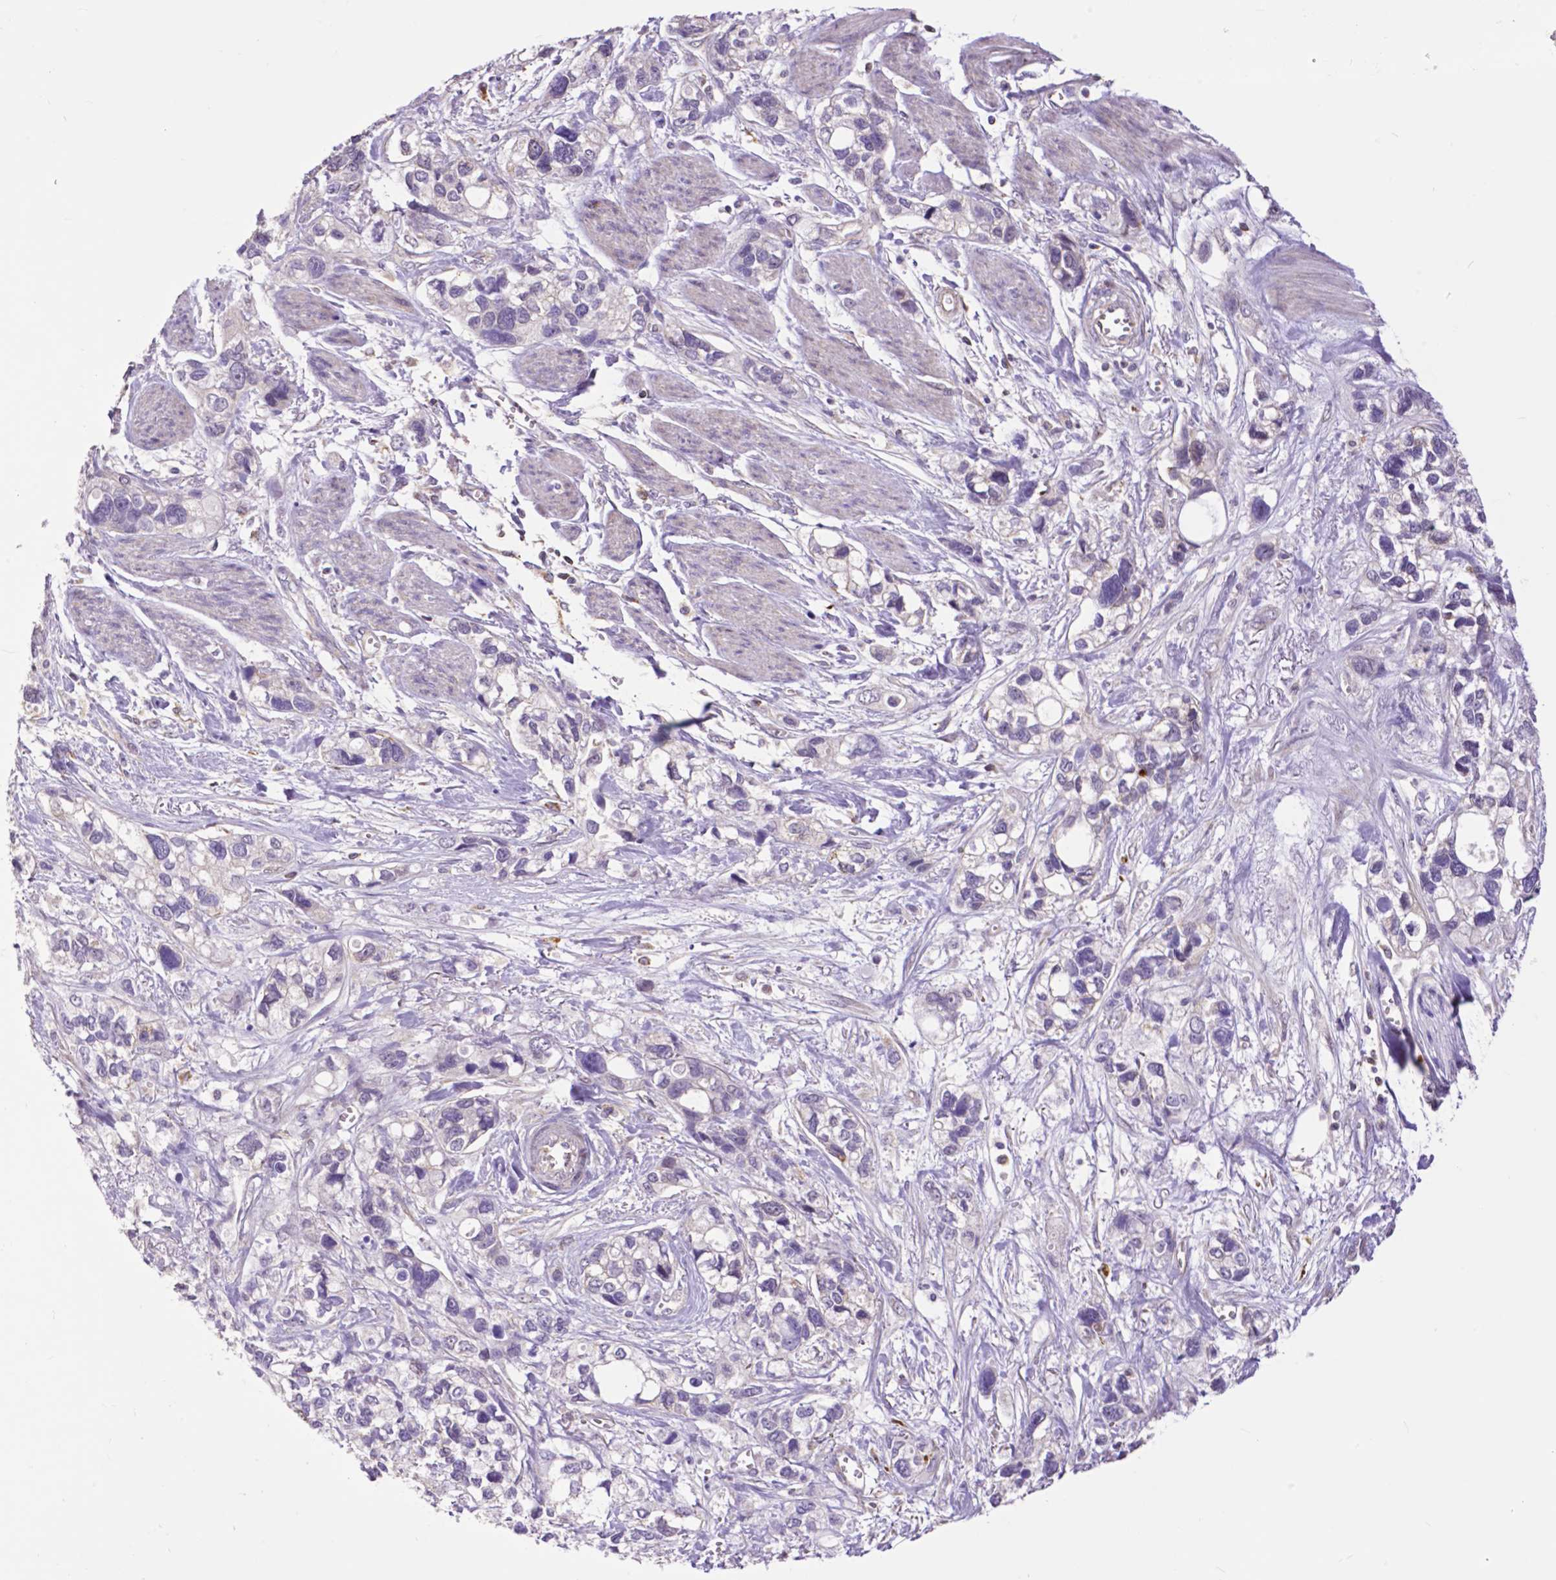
{"staining": {"intensity": "negative", "quantity": "none", "location": "none"}, "tissue": "stomach cancer", "cell_type": "Tumor cells", "image_type": "cancer", "snomed": [{"axis": "morphology", "description": "Adenocarcinoma, NOS"}, {"axis": "topography", "description": "Stomach, upper"}], "caption": "DAB (3,3'-diaminobenzidine) immunohistochemical staining of stomach cancer (adenocarcinoma) demonstrates no significant positivity in tumor cells. (DAB (3,3'-diaminobenzidine) IHC with hematoxylin counter stain).", "gene": "MCL1", "patient": {"sex": "female", "age": 81}}